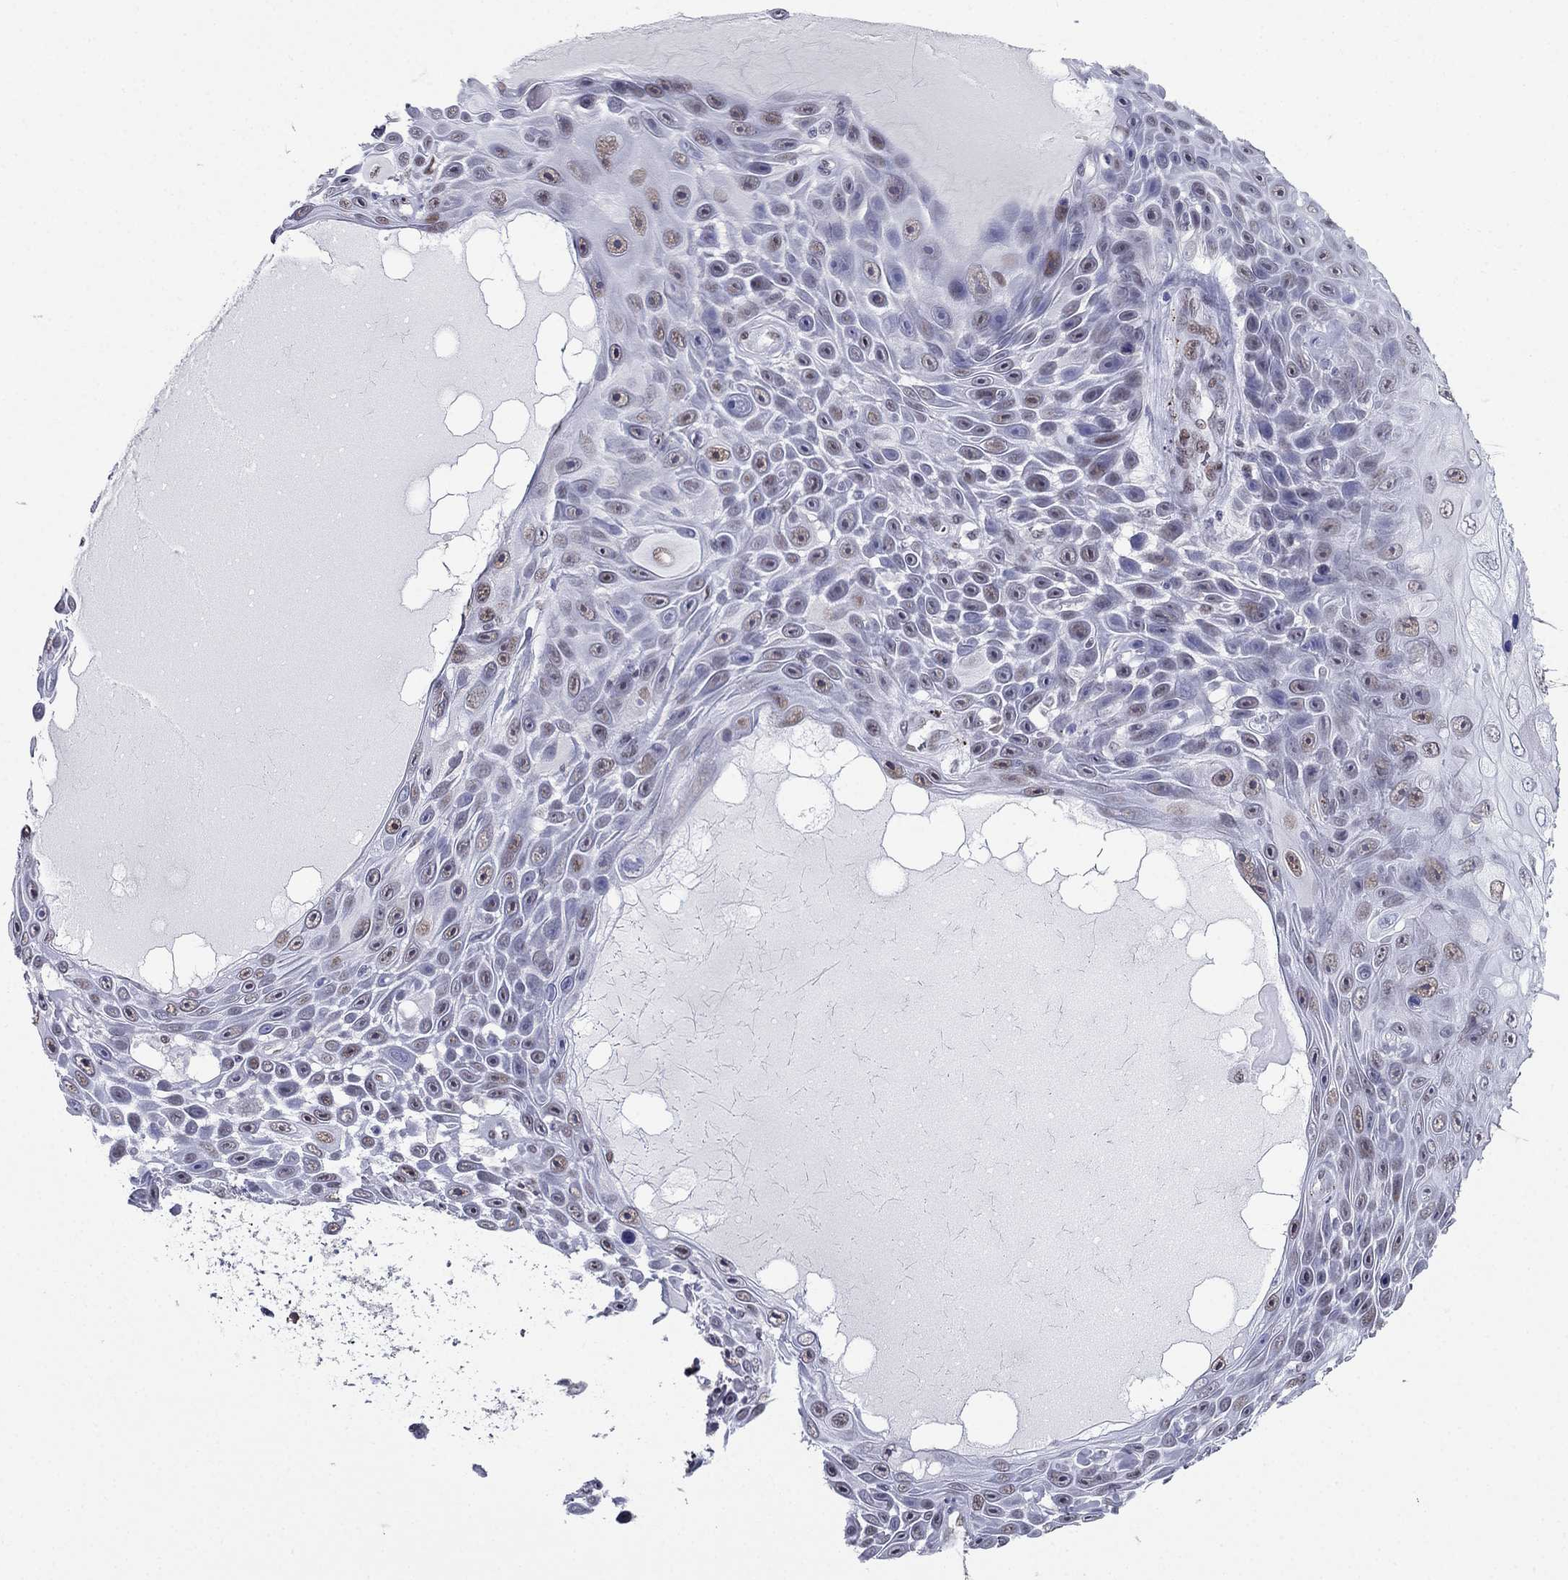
{"staining": {"intensity": "weak", "quantity": "<25%", "location": "nuclear"}, "tissue": "skin cancer", "cell_type": "Tumor cells", "image_type": "cancer", "snomed": [{"axis": "morphology", "description": "Squamous cell carcinoma, NOS"}, {"axis": "topography", "description": "Skin"}], "caption": "Immunohistochemical staining of human skin cancer shows no significant expression in tumor cells. Brightfield microscopy of immunohistochemistry (IHC) stained with DAB (brown) and hematoxylin (blue), captured at high magnification.", "gene": "PPM1G", "patient": {"sex": "male", "age": 82}}